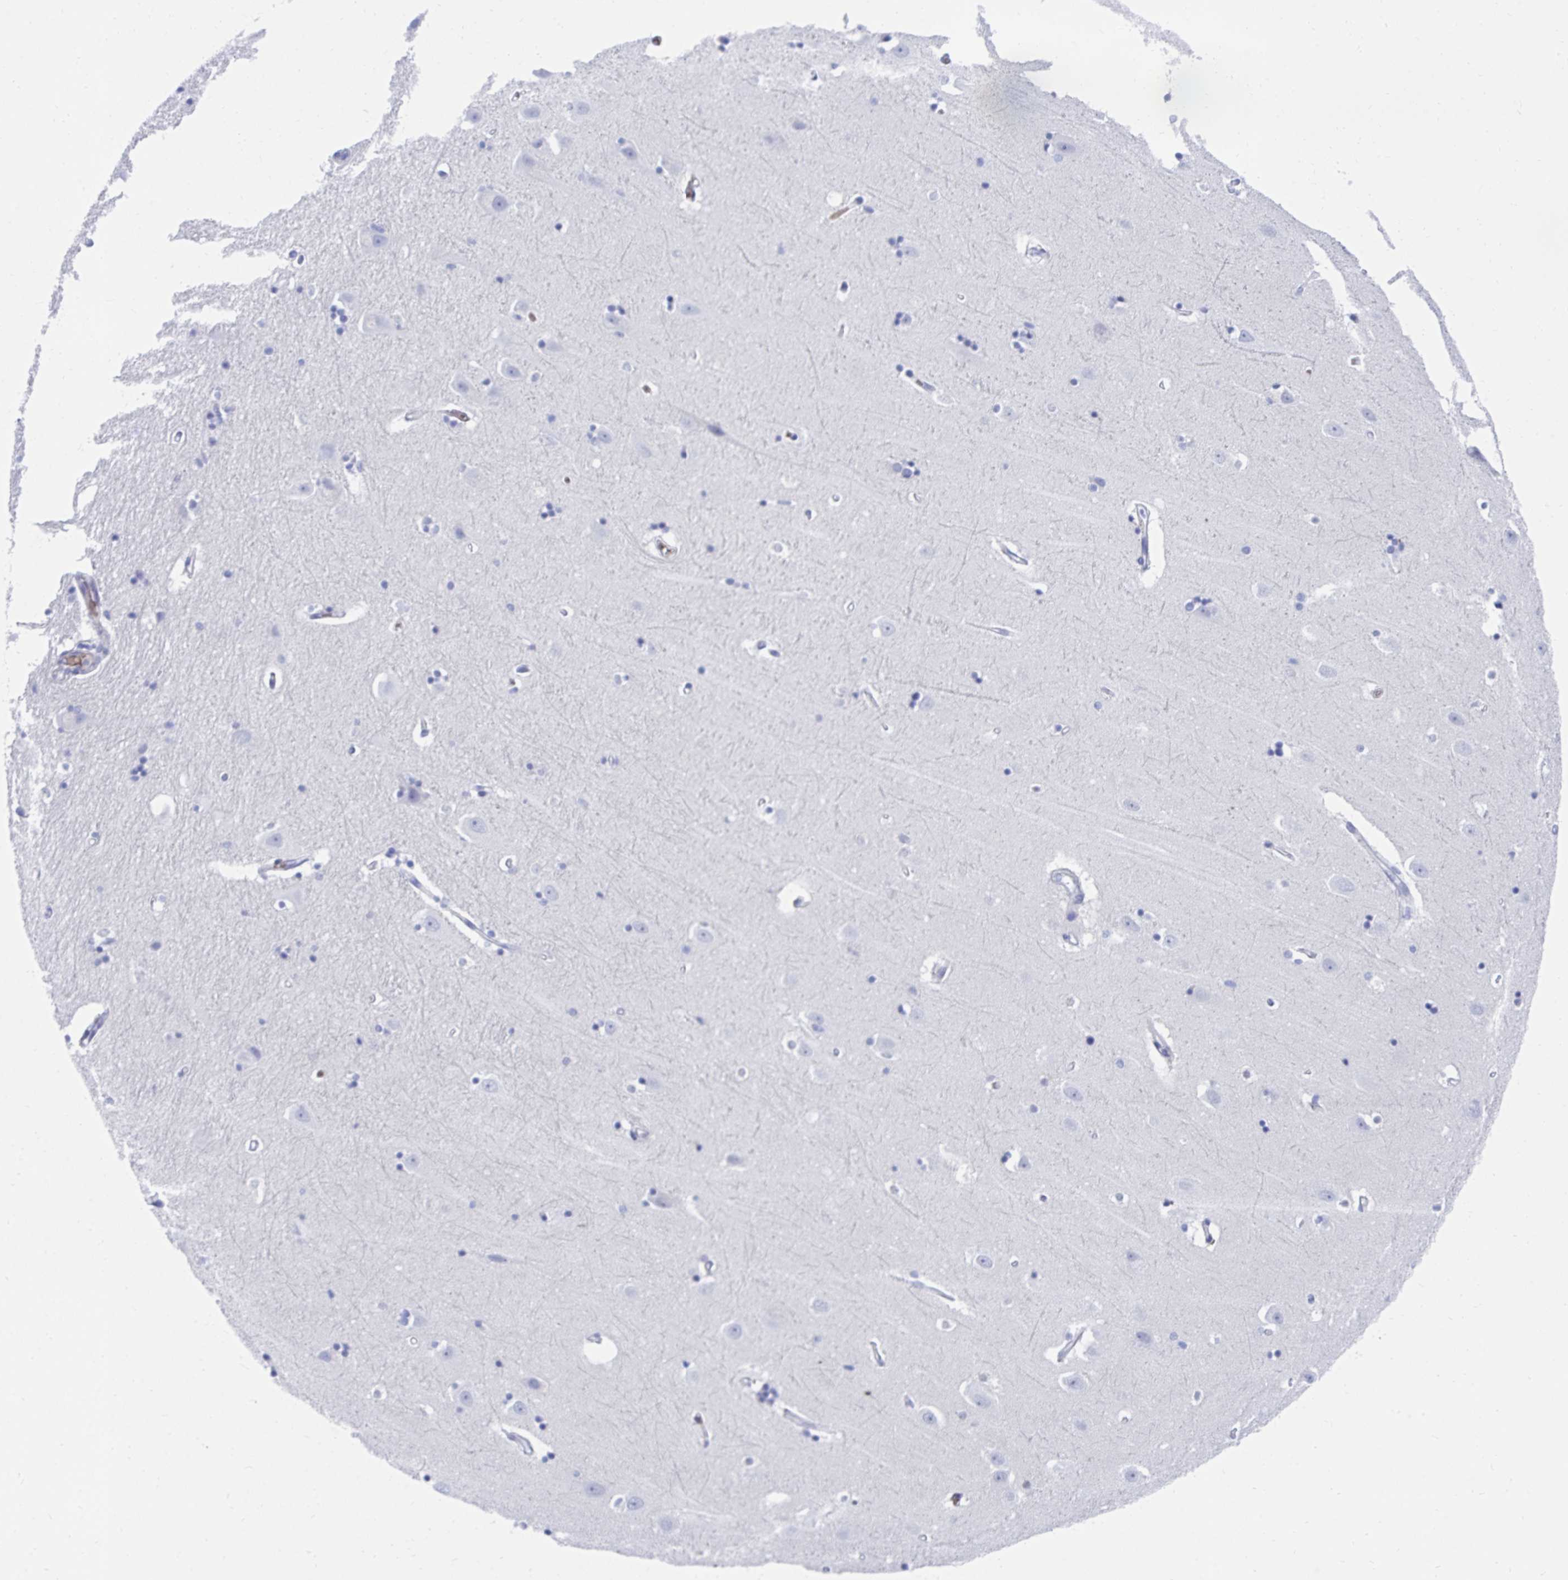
{"staining": {"intensity": "negative", "quantity": "none", "location": "none"}, "tissue": "hippocampus", "cell_type": "Glial cells", "image_type": "normal", "snomed": [{"axis": "morphology", "description": "Normal tissue, NOS"}, {"axis": "topography", "description": "Hippocampus"}], "caption": "Hippocampus stained for a protein using immunohistochemistry (IHC) exhibits no staining glial cells.", "gene": "MROH2B", "patient": {"sex": "male", "age": 63}}